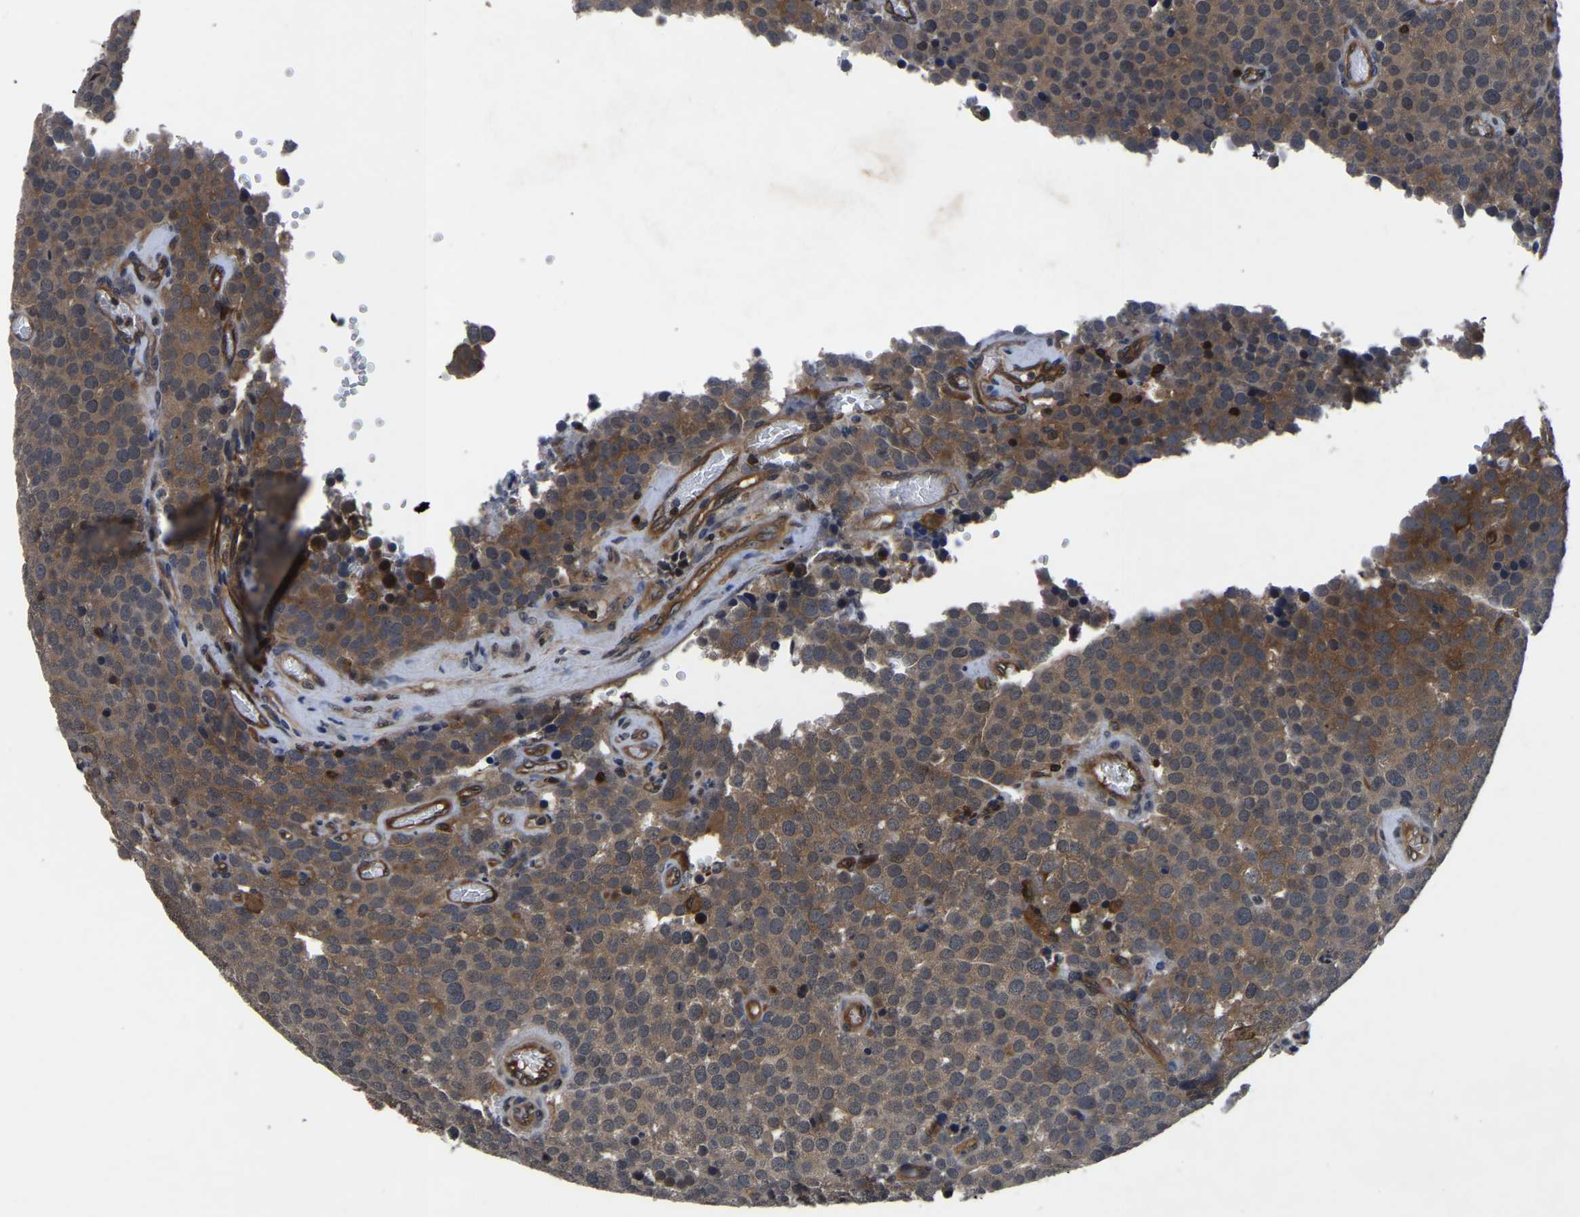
{"staining": {"intensity": "moderate", "quantity": ">75%", "location": "cytoplasmic/membranous"}, "tissue": "testis cancer", "cell_type": "Tumor cells", "image_type": "cancer", "snomed": [{"axis": "morphology", "description": "Normal tissue, NOS"}, {"axis": "morphology", "description": "Seminoma, NOS"}, {"axis": "topography", "description": "Testis"}], "caption": "Immunohistochemistry (IHC) image of neoplastic tissue: human seminoma (testis) stained using IHC displays medium levels of moderate protein expression localized specifically in the cytoplasmic/membranous of tumor cells, appearing as a cytoplasmic/membranous brown color.", "gene": "FGD5", "patient": {"sex": "male", "age": 71}}